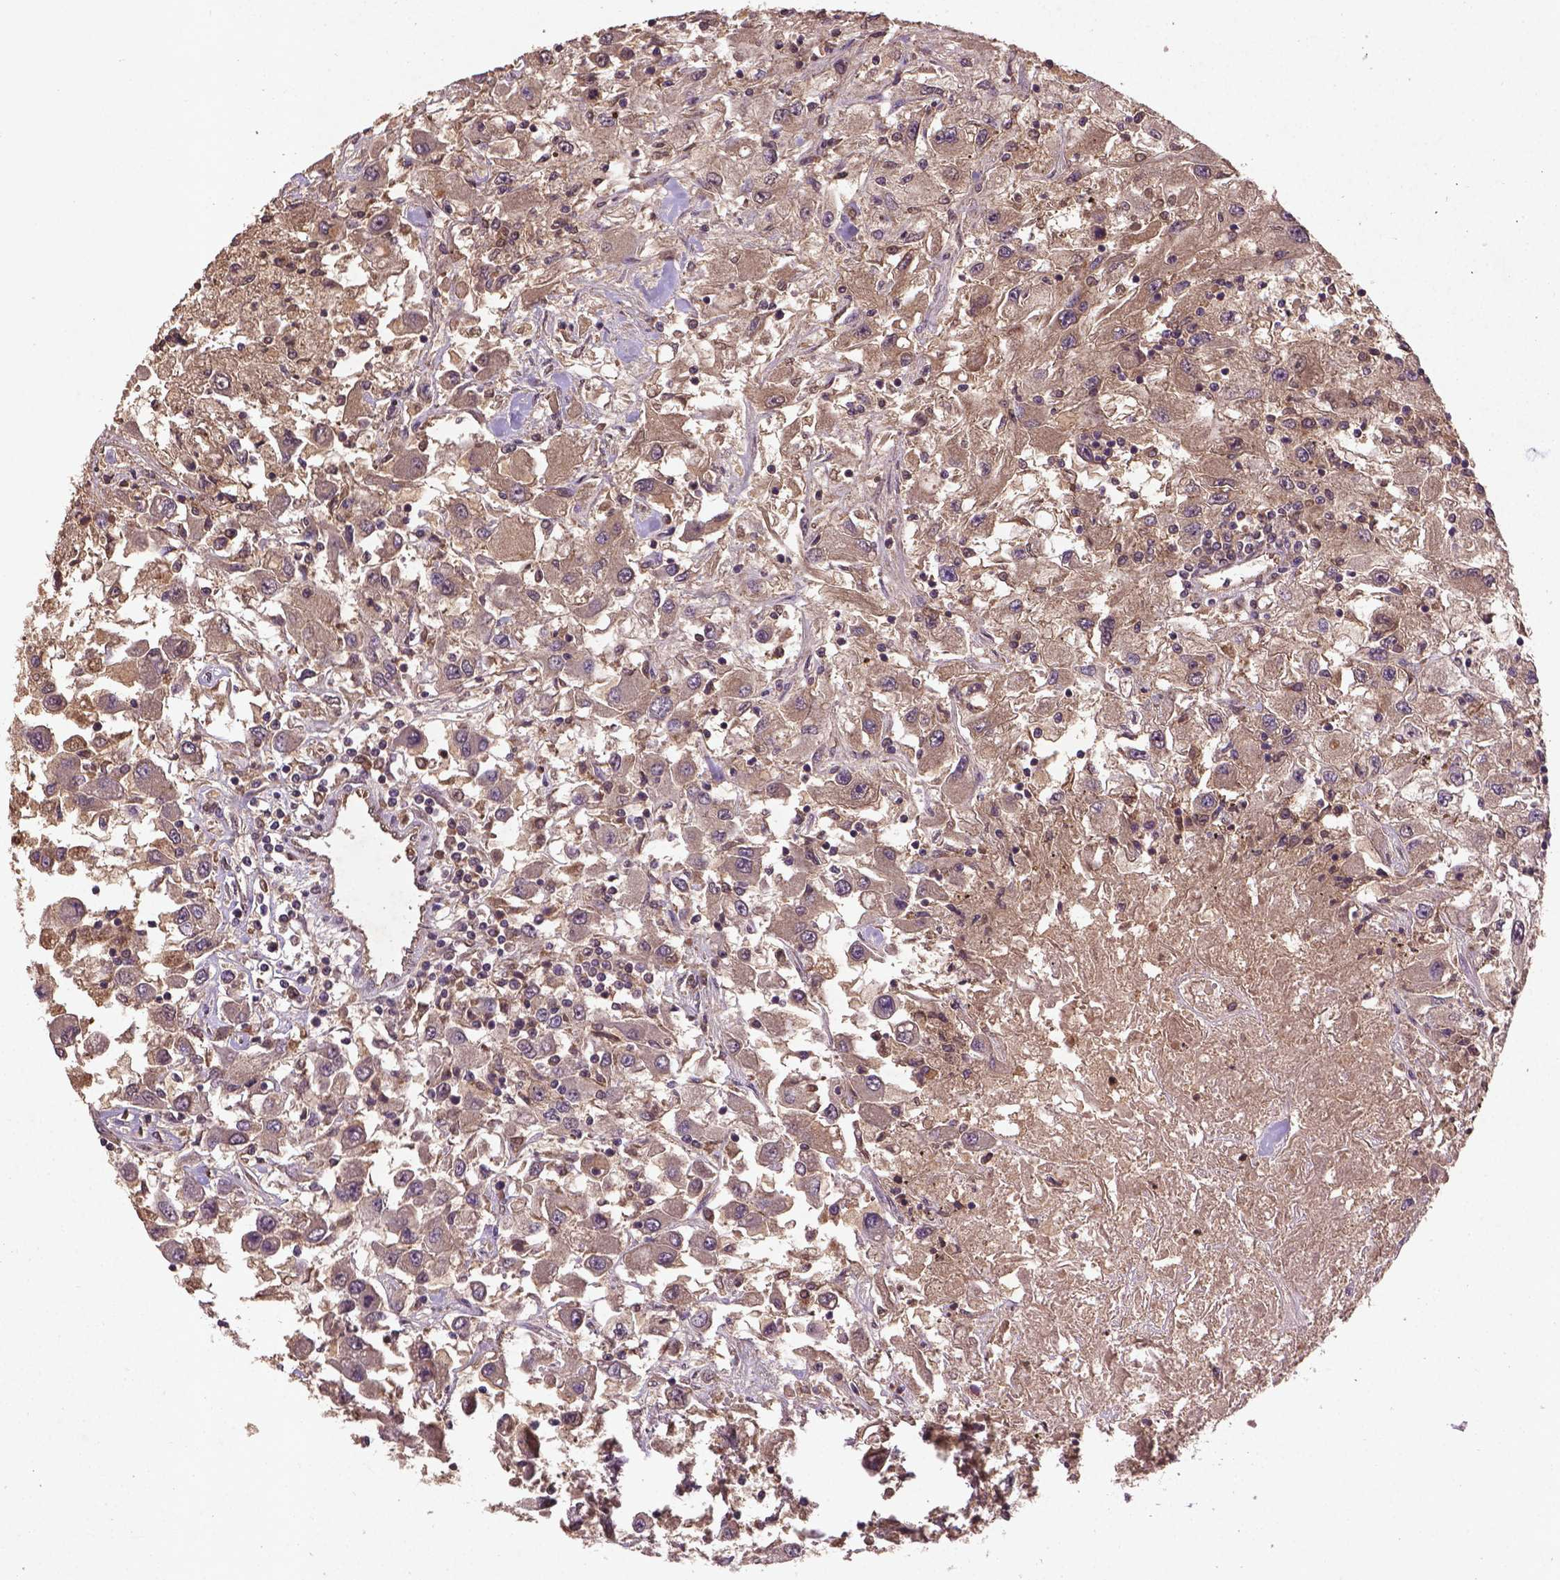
{"staining": {"intensity": "weak", "quantity": ">75%", "location": "cytoplasmic/membranous"}, "tissue": "renal cancer", "cell_type": "Tumor cells", "image_type": "cancer", "snomed": [{"axis": "morphology", "description": "Adenocarcinoma, NOS"}, {"axis": "topography", "description": "Kidney"}], "caption": "An IHC histopathology image of tumor tissue is shown. Protein staining in brown labels weak cytoplasmic/membranous positivity in renal cancer within tumor cells. The protein is shown in brown color, while the nuclei are stained blue.", "gene": "NIPAL2", "patient": {"sex": "female", "age": 67}}